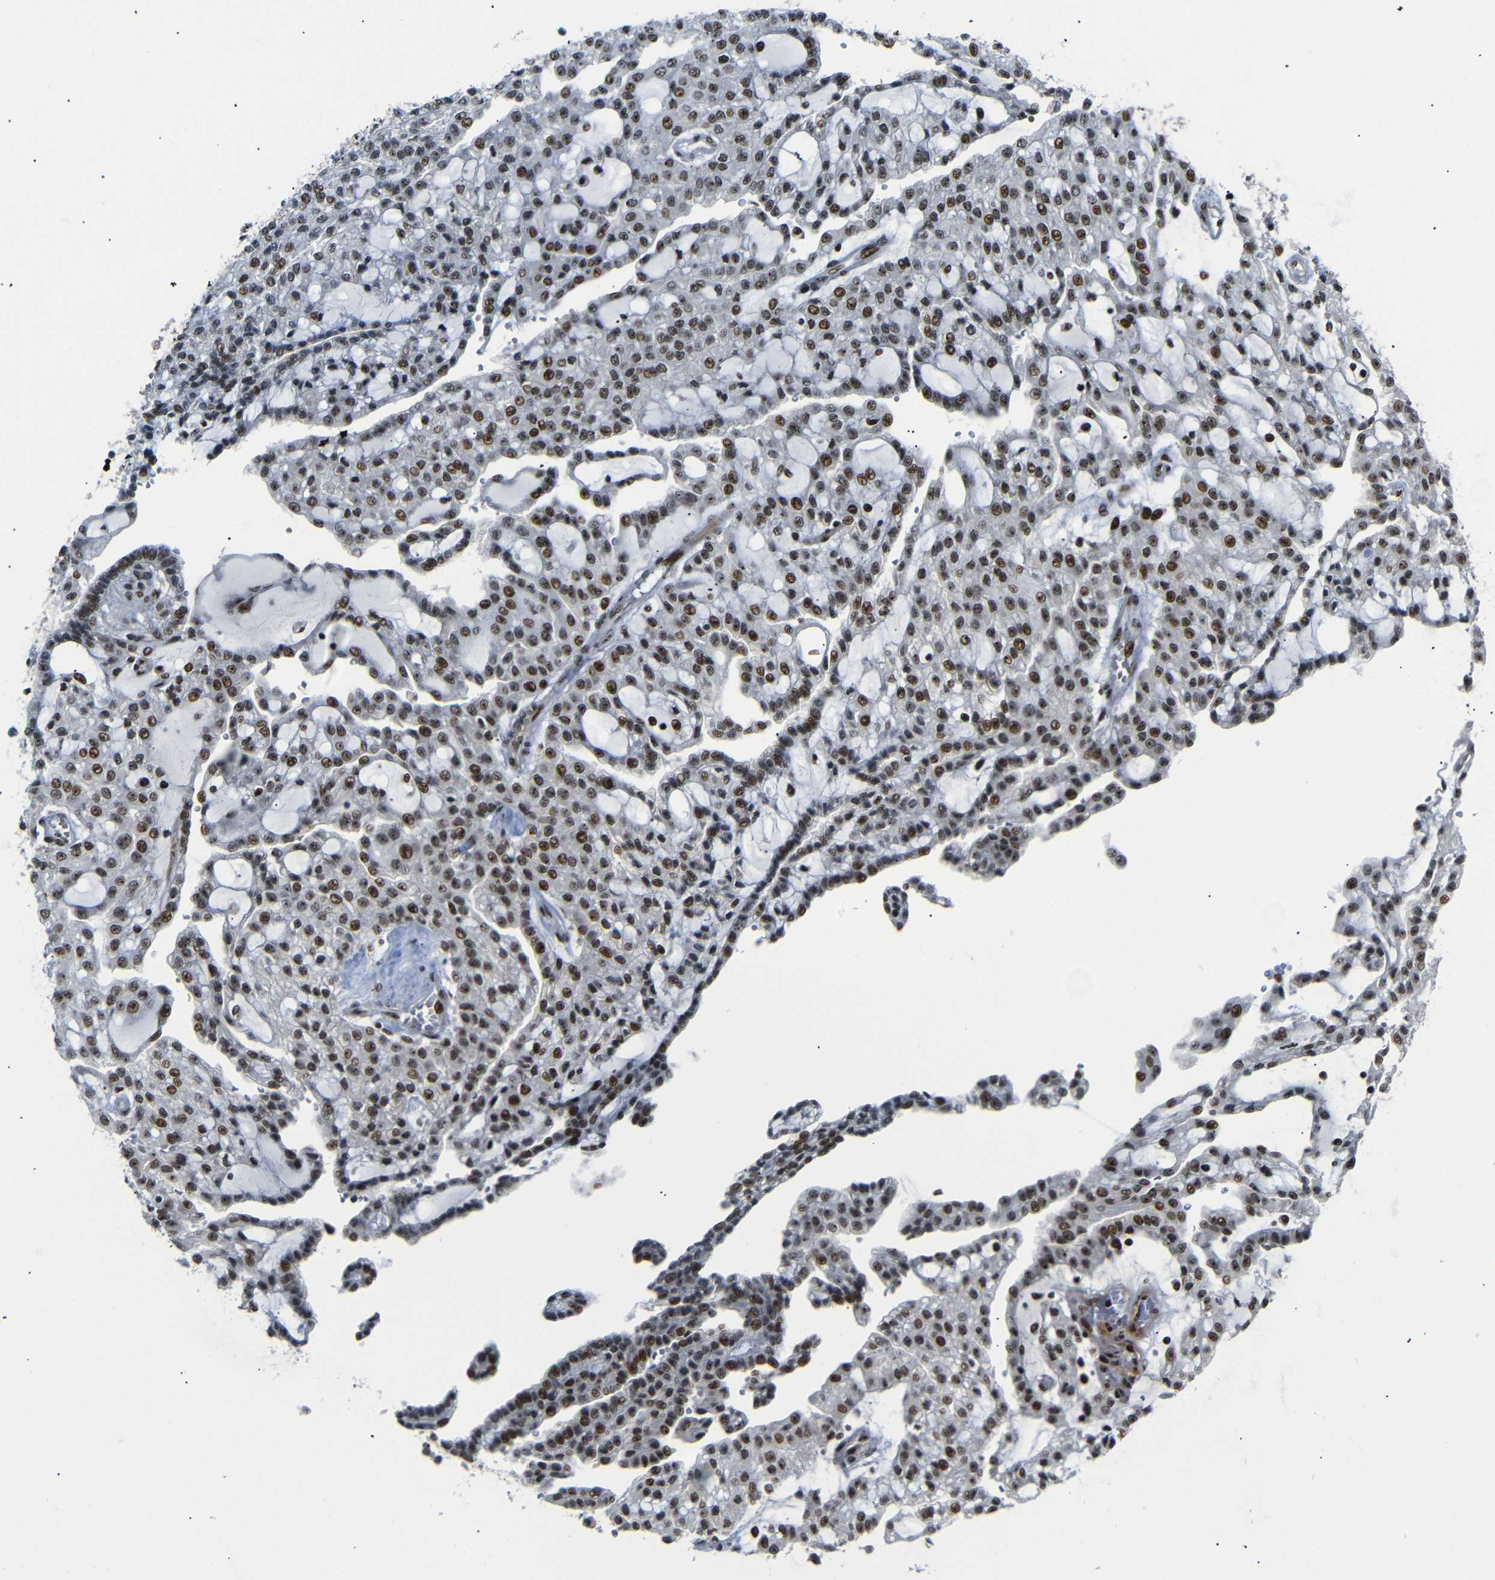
{"staining": {"intensity": "moderate", "quantity": ">75%", "location": "nuclear"}, "tissue": "renal cancer", "cell_type": "Tumor cells", "image_type": "cancer", "snomed": [{"axis": "morphology", "description": "Adenocarcinoma, NOS"}, {"axis": "topography", "description": "Kidney"}], "caption": "This is a micrograph of immunohistochemistry staining of renal cancer, which shows moderate staining in the nuclear of tumor cells.", "gene": "SETDB2", "patient": {"sex": "male", "age": 63}}